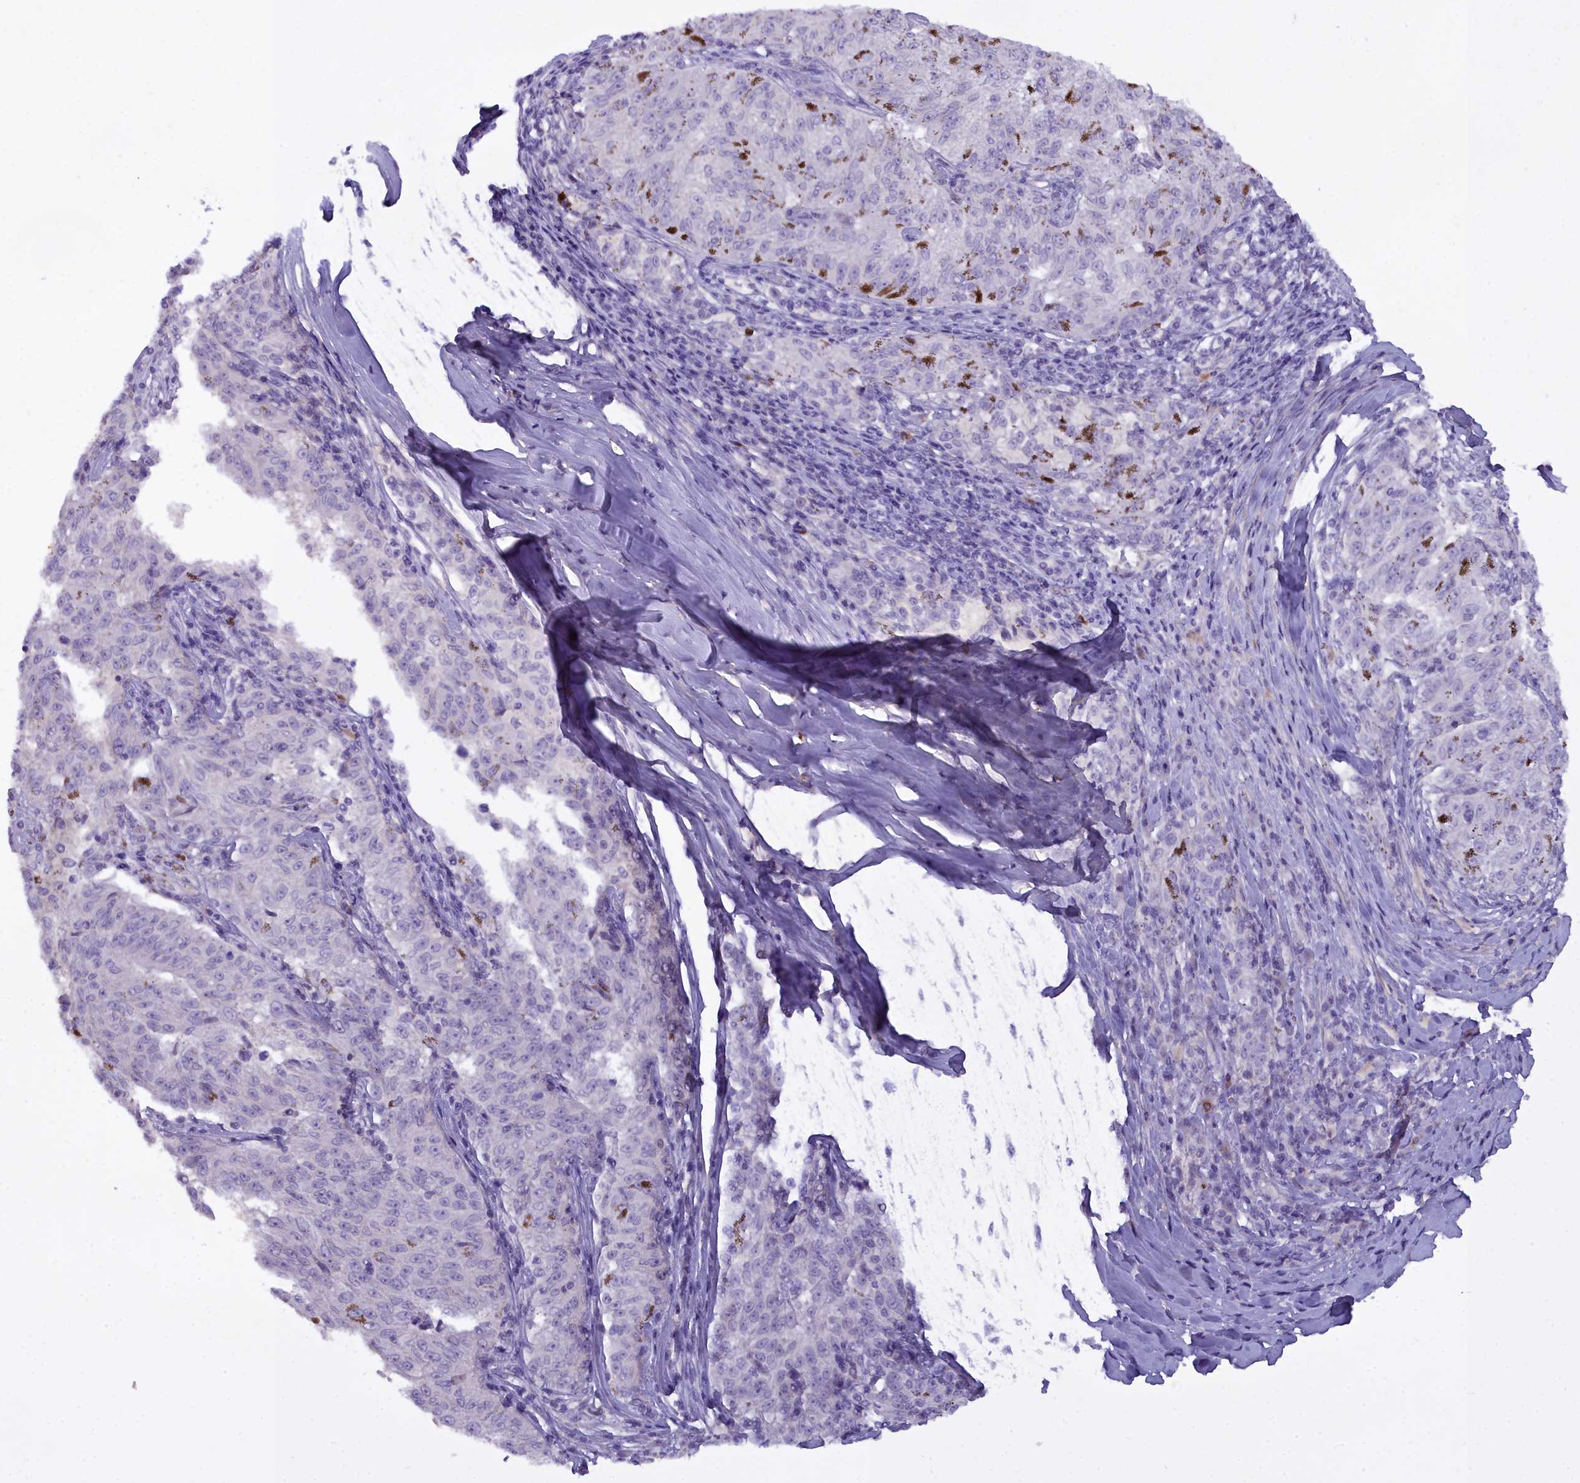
{"staining": {"intensity": "negative", "quantity": "none", "location": "none"}, "tissue": "melanoma", "cell_type": "Tumor cells", "image_type": "cancer", "snomed": [{"axis": "morphology", "description": "Malignant melanoma, NOS"}, {"axis": "topography", "description": "Skin"}], "caption": "An immunohistochemistry image of melanoma is shown. There is no staining in tumor cells of melanoma. The staining was performed using DAB to visualize the protein expression in brown, while the nuclei were stained in blue with hematoxylin (Magnification: 20x).", "gene": "OSTN", "patient": {"sex": "female", "age": 72}}